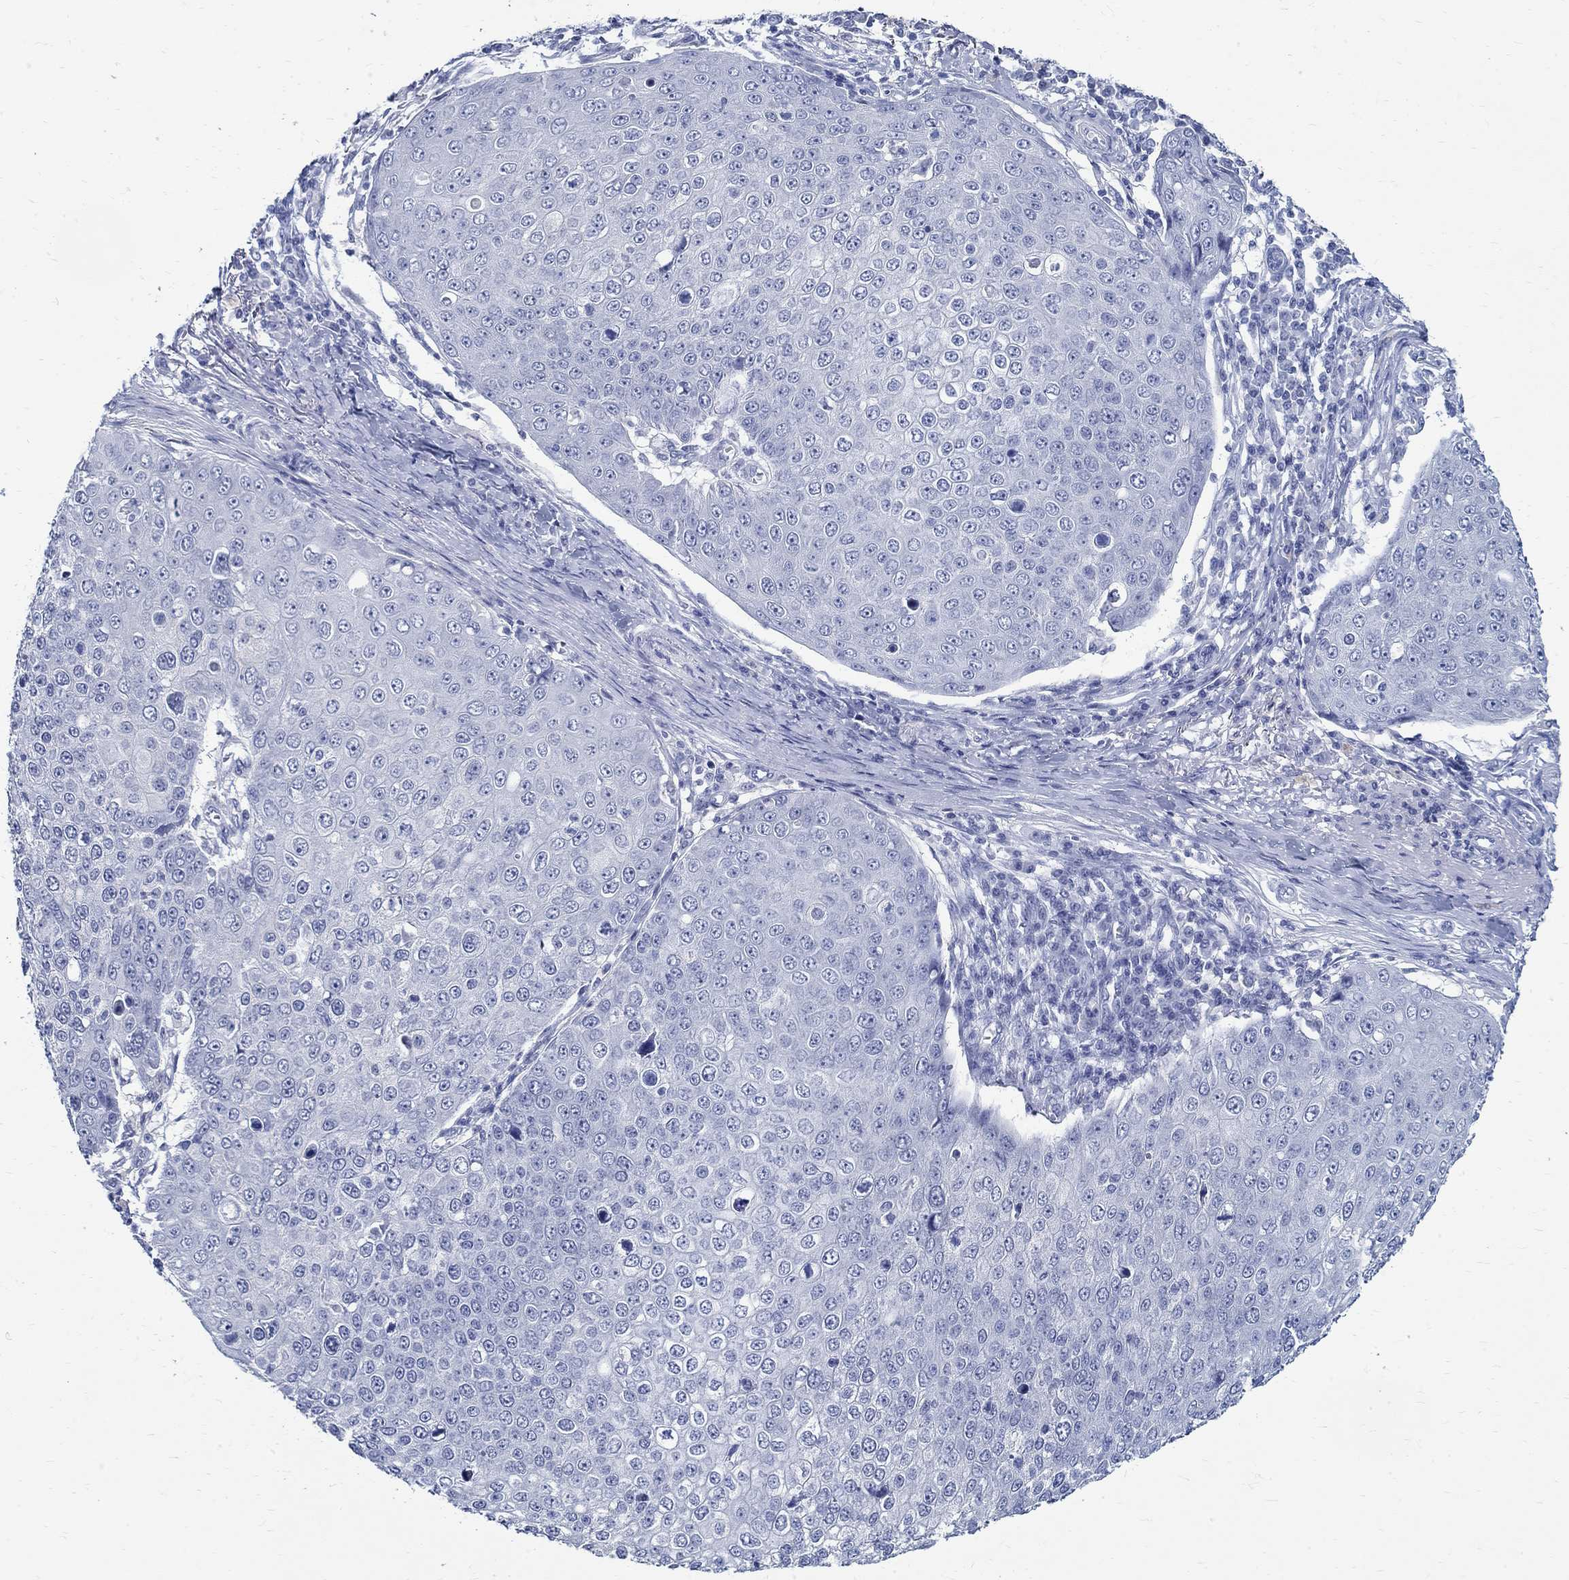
{"staining": {"intensity": "negative", "quantity": "none", "location": "none"}, "tissue": "skin cancer", "cell_type": "Tumor cells", "image_type": "cancer", "snomed": [{"axis": "morphology", "description": "Squamous cell carcinoma, NOS"}, {"axis": "topography", "description": "Skin"}], "caption": "Protein analysis of skin cancer reveals no significant positivity in tumor cells.", "gene": "BSPRY", "patient": {"sex": "male", "age": 71}}